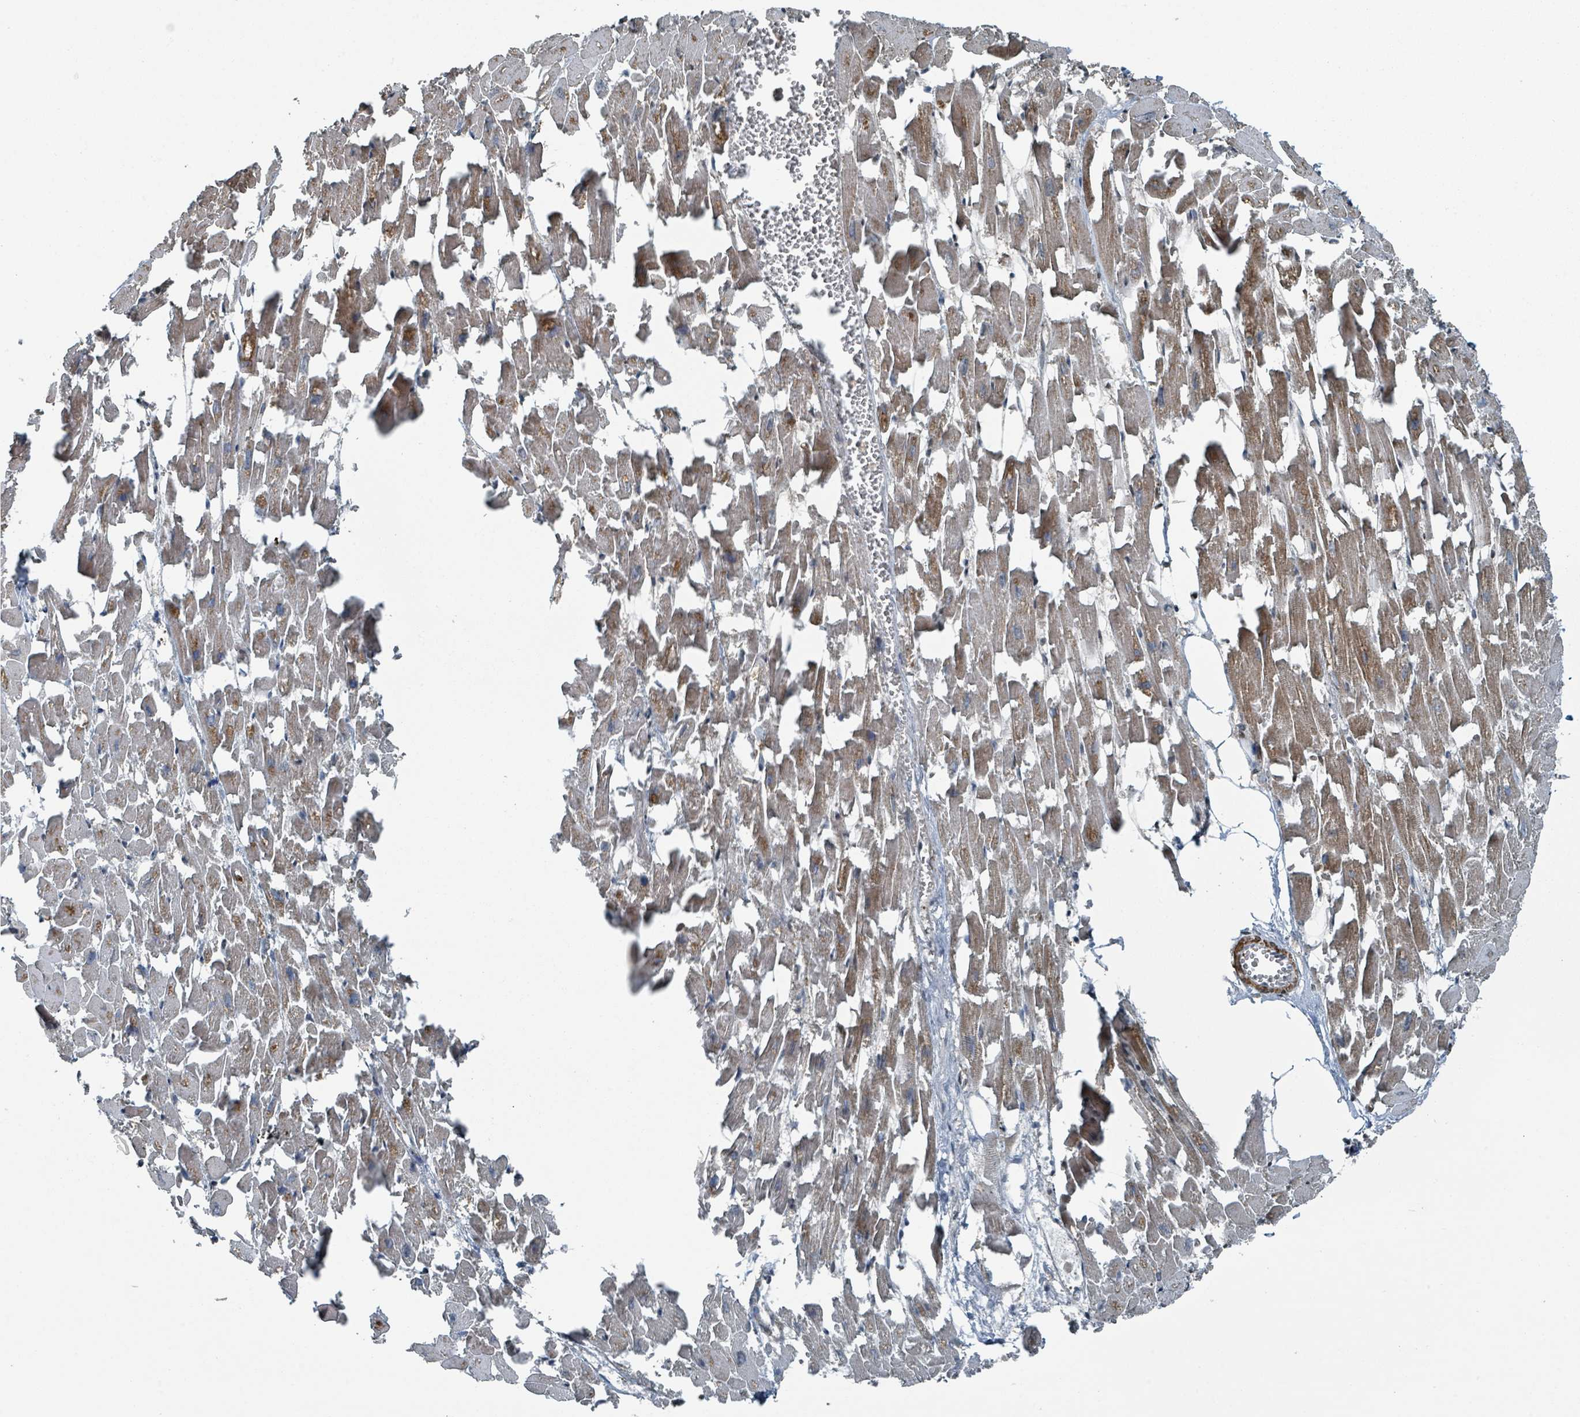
{"staining": {"intensity": "moderate", "quantity": "25%-75%", "location": "cytoplasmic/membranous"}, "tissue": "heart muscle", "cell_type": "Cardiomyocytes", "image_type": "normal", "snomed": [{"axis": "morphology", "description": "Normal tissue, NOS"}, {"axis": "topography", "description": "Heart"}], "caption": "Immunohistochemistry (IHC) (DAB) staining of normal human heart muscle shows moderate cytoplasmic/membranous protein positivity in approximately 25%-75% of cardiomyocytes. (IHC, brightfield microscopy, high magnification).", "gene": "PHIP", "patient": {"sex": "female", "age": 64}}